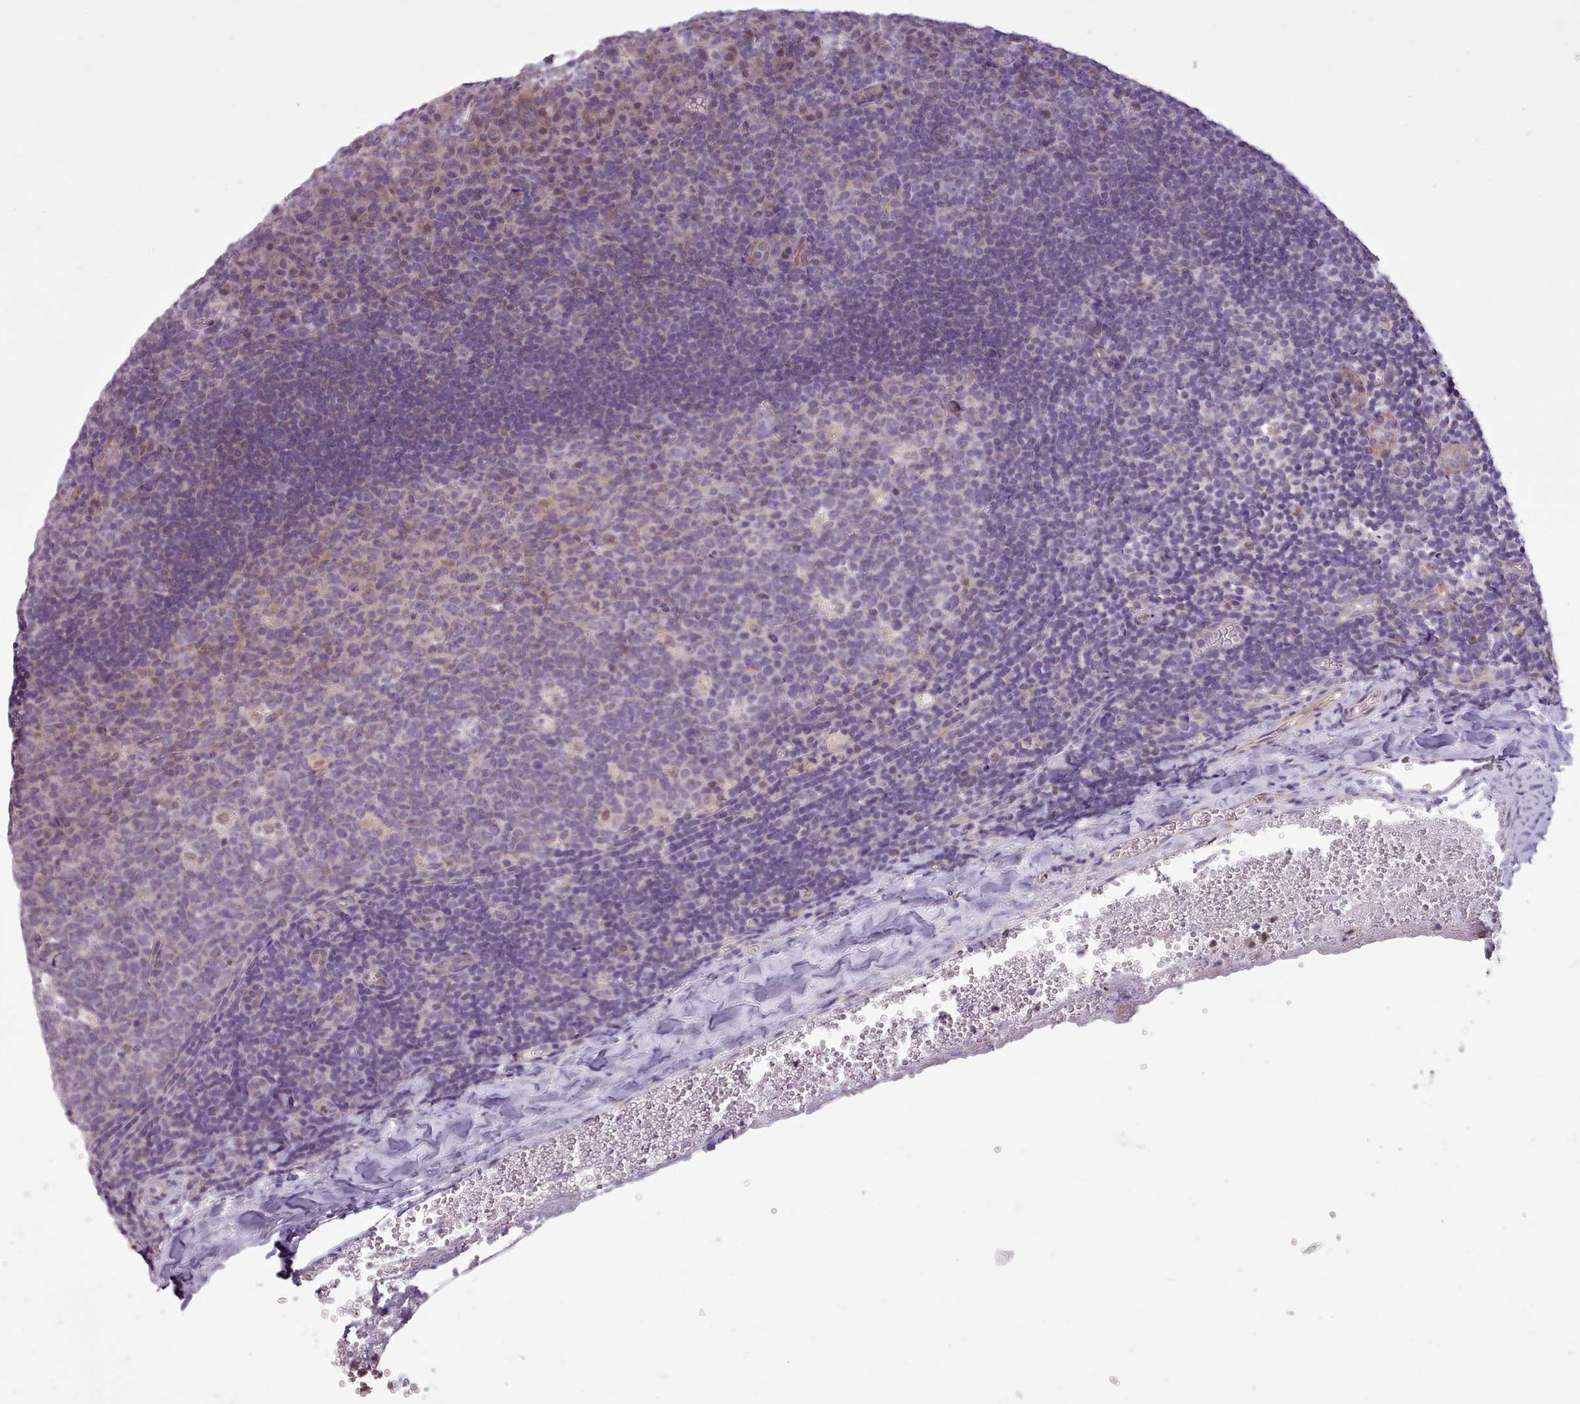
{"staining": {"intensity": "weak", "quantity": "<25%", "location": "cytoplasmic/membranous,nuclear"}, "tissue": "tonsil", "cell_type": "Germinal center cells", "image_type": "normal", "snomed": [{"axis": "morphology", "description": "Normal tissue, NOS"}, {"axis": "topography", "description": "Tonsil"}], "caption": "Protein analysis of normal tonsil shows no significant expression in germinal center cells.", "gene": "SLURP1", "patient": {"sex": "male", "age": 17}}